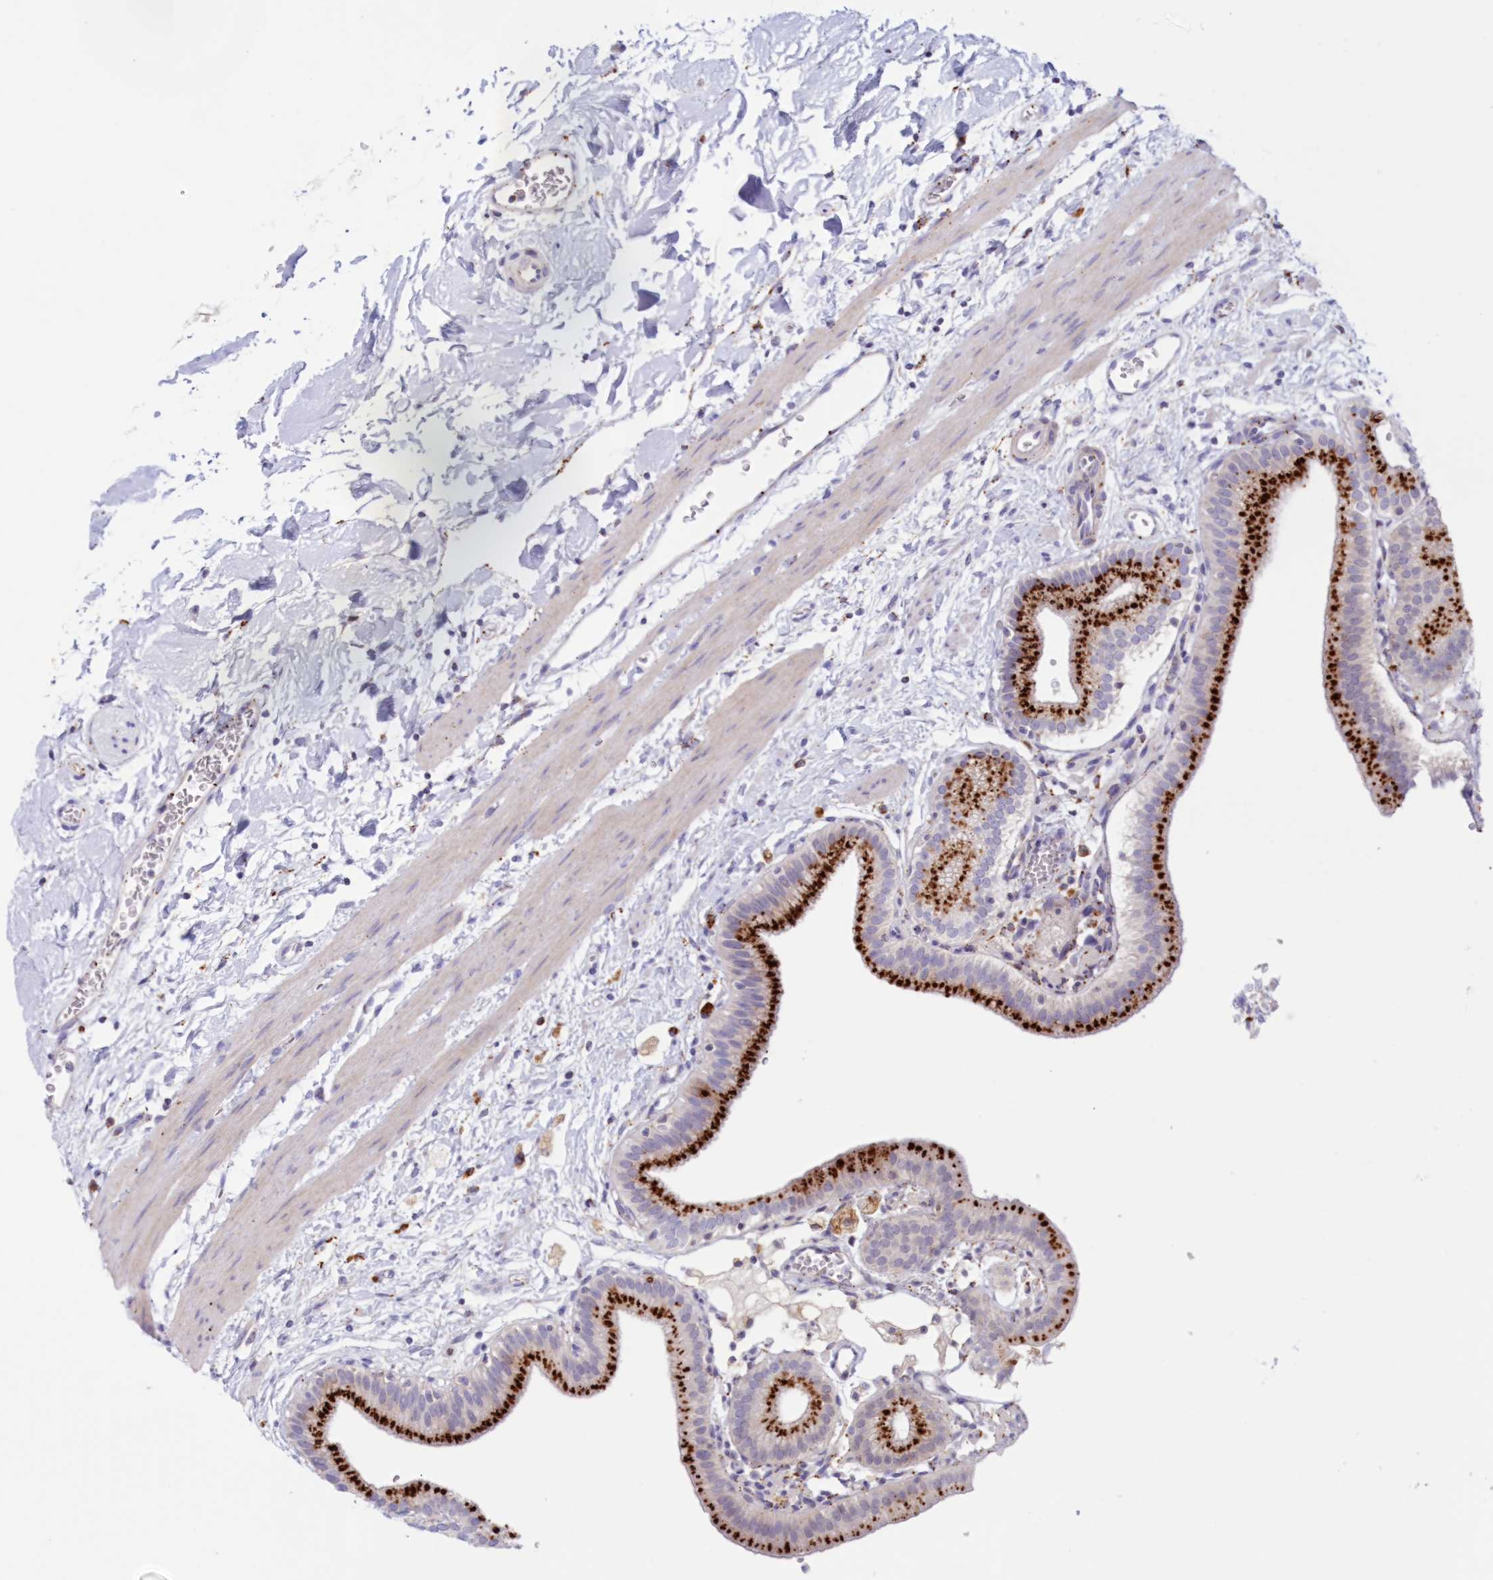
{"staining": {"intensity": "strong", "quantity": ">75%", "location": "cytoplasmic/membranous"}, "tissue": "gallbladder", "cell_type": "Glandular cells", "image_type": "normal", "snomed": [{"axis": "morphology", "description": "Normal tissue, NOS"}, {"axis": "topography", "description": "Gallbladder"}], "caption": "Immunohistochemistry (IHC) staining of normal gallbladder, which displays high levels of strong cytoplasmic/membranous positivity in about >75% of glandular cells indicating strong cytoplasmic/membranous protein expression. The staining was performed using DAB (3,3'-diaminobenzidine) (brown) for protein detection and nuclei were counterstained in hematoxylin (blue).", "gene": "TPP1", "patient": {"sex": "male", "age": 55}}